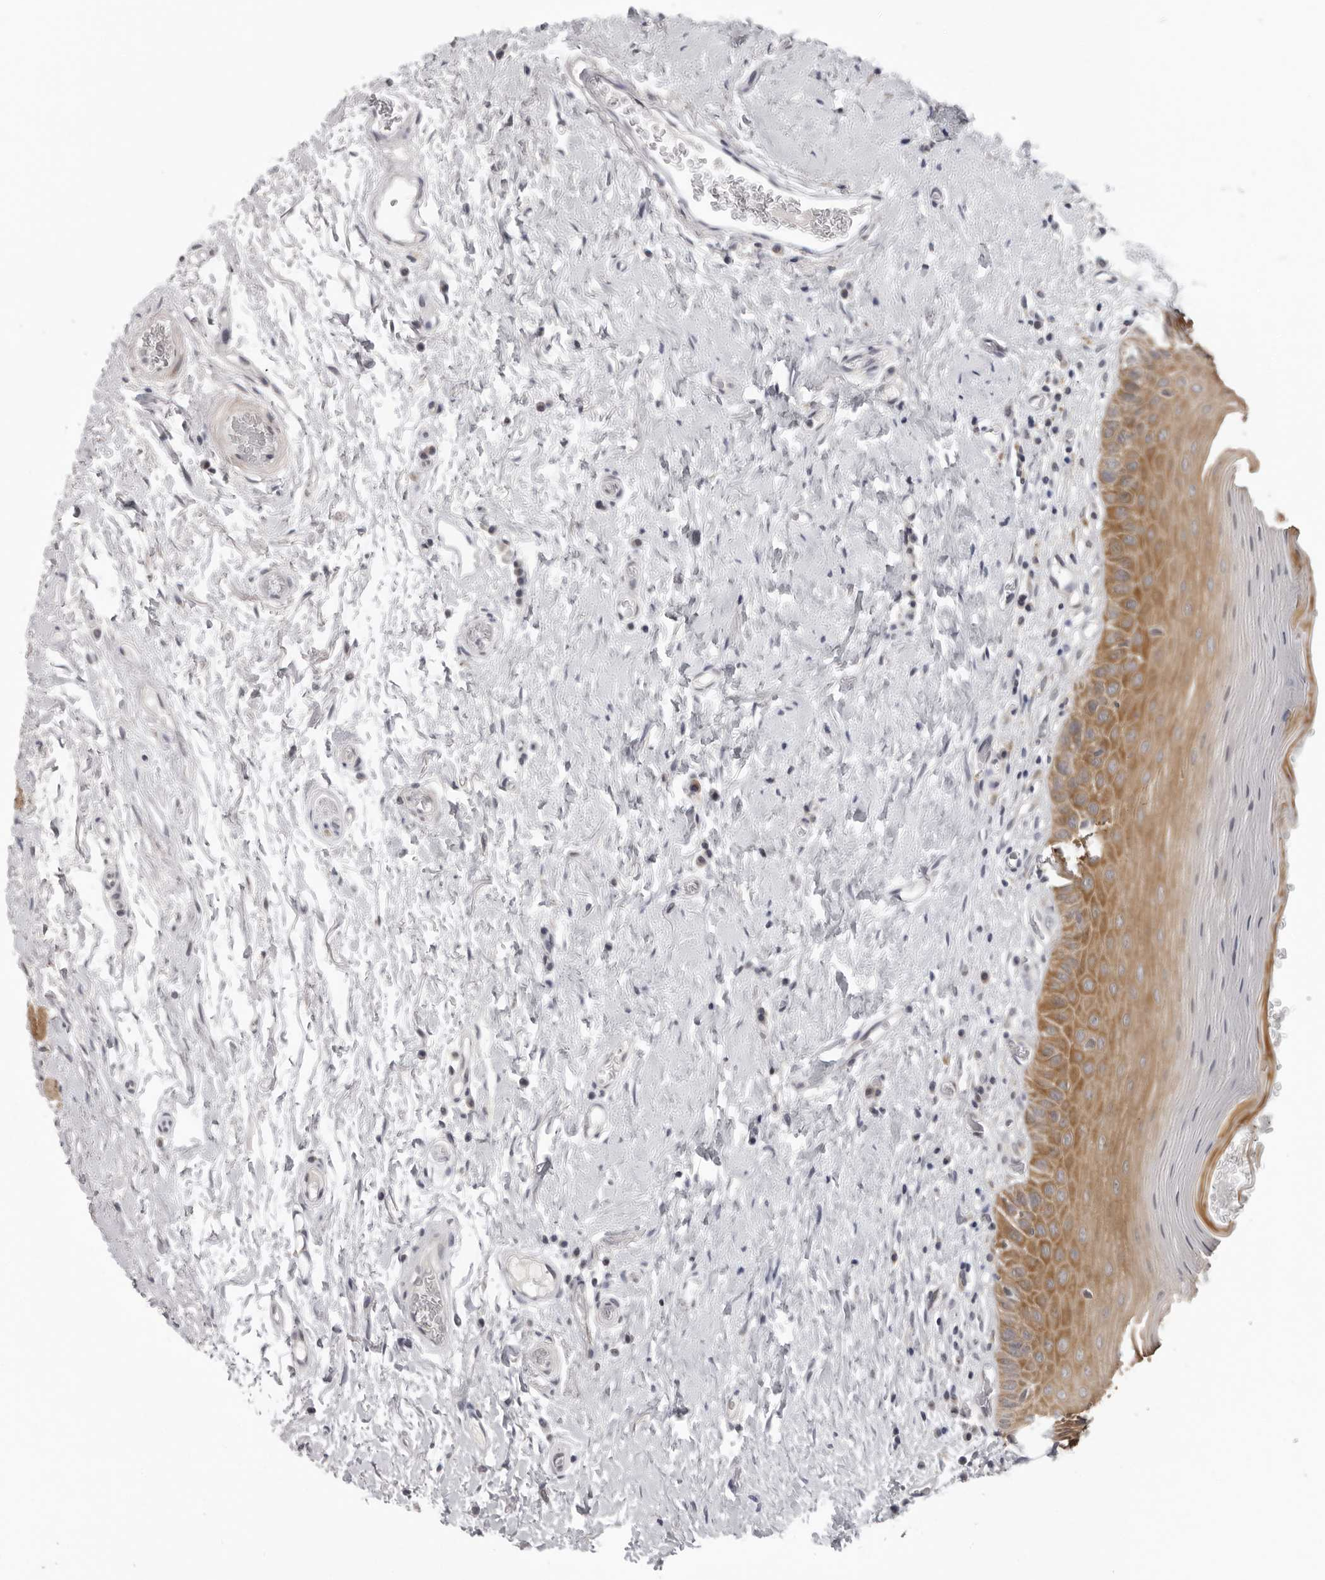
{"staining": {"intensity": "moderate", "quantity": ">75%", "location": "cytoplasmic/membranous"}, "tissue": "oral mucosa", "cell_type": "Squamous epithelial cells", "image_type": "normal", "snomed": [{"axis": "morphology", "description": "Normal tissue, NOS"}, {"axis": "topography", "description": "Oral tissue"}], "caption": "A photomicrograph of oral mucosa stained for a protein exhibits moderate cytoplasmic/membranous brown staining in squamous epithelial cells. Immunohistochemistry (ihc) stains the protein in brown and the nuclei are stained blue.", "gene": "CPT2", "patient": {"sex": "male", "age": 82}}